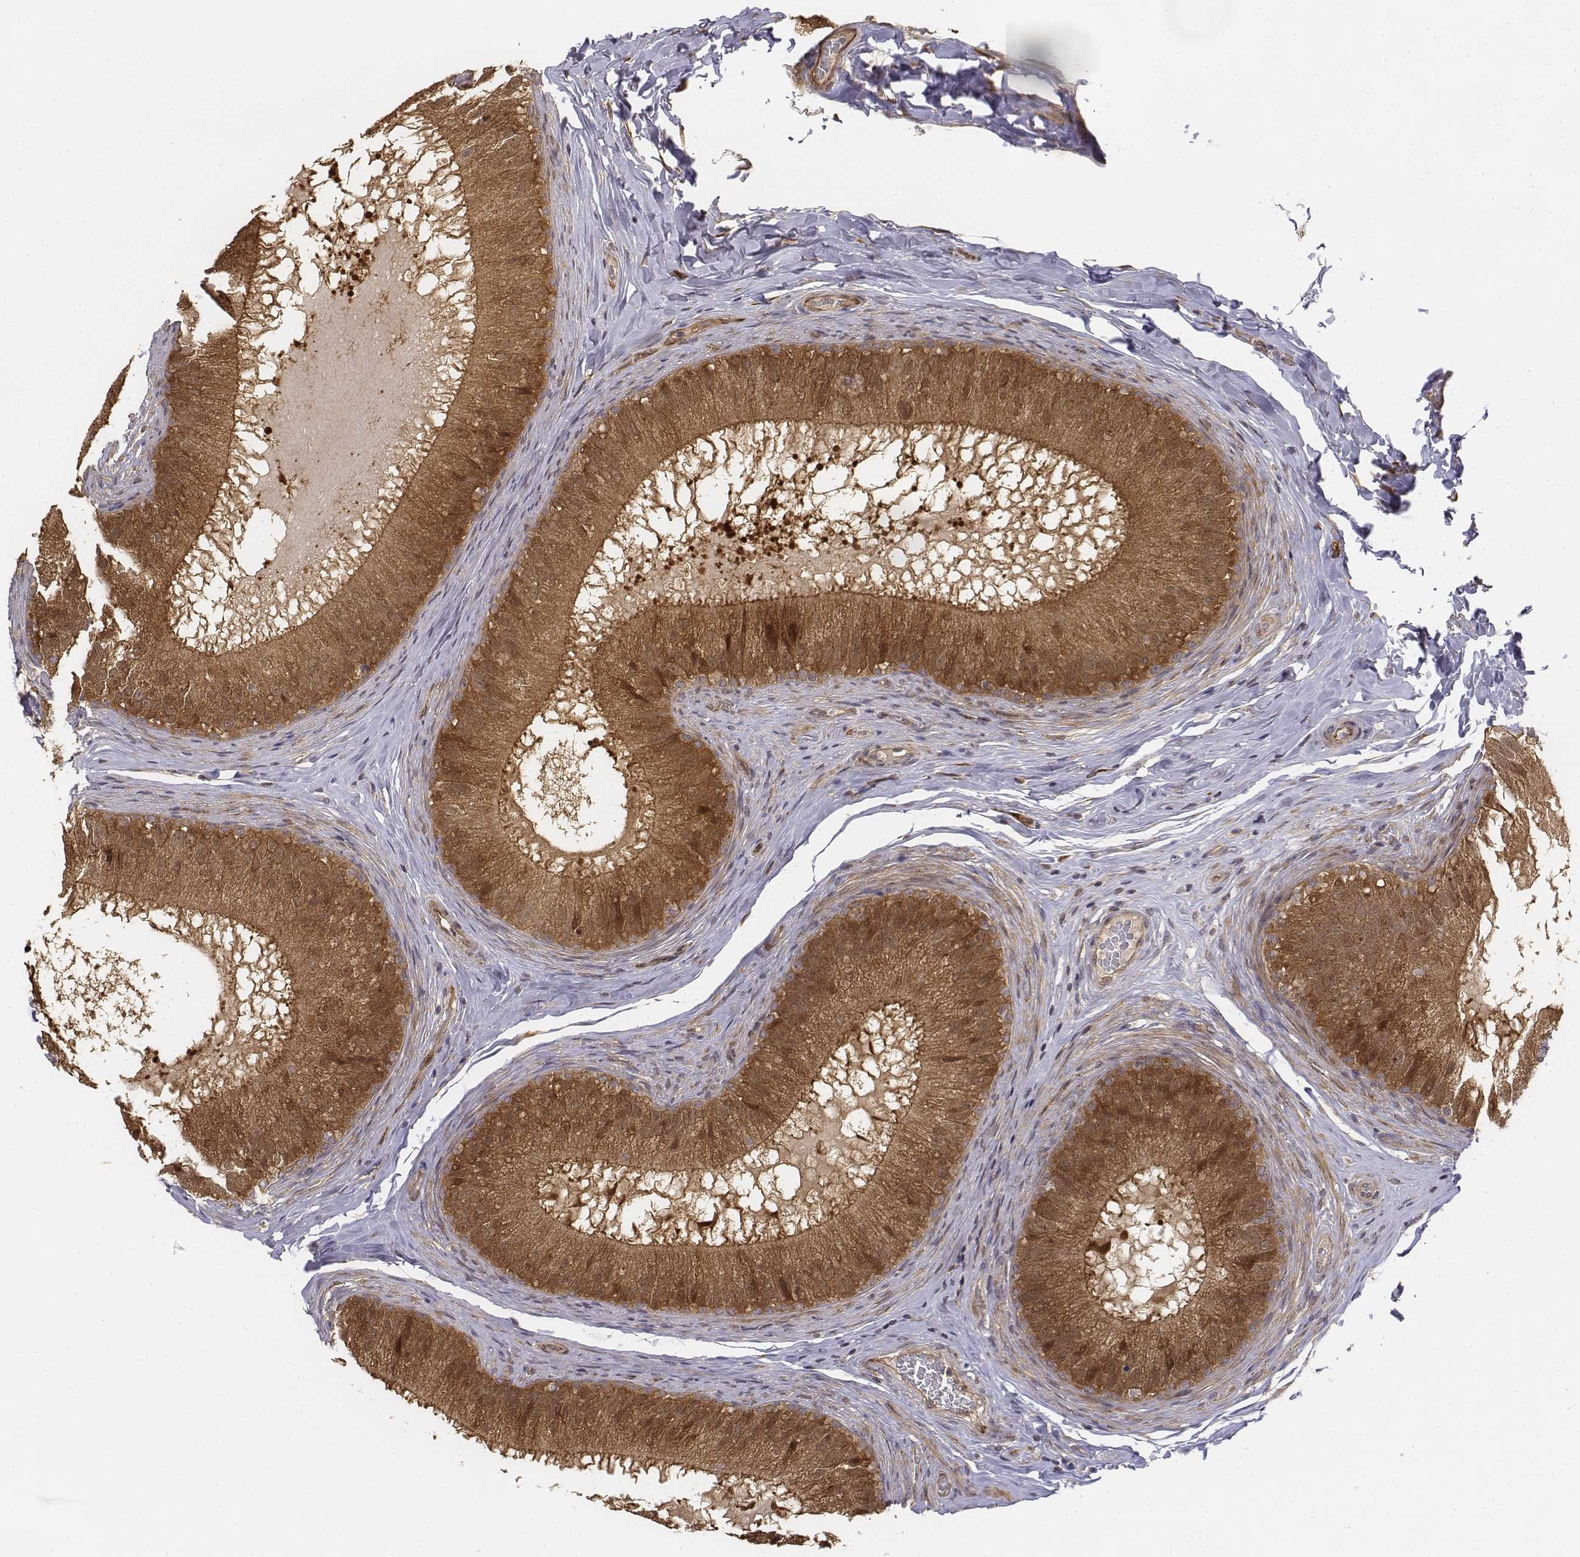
{"staining": {"intensity": "moderate", "quantity": ">75%", "location": "cytoplasmic/membranous"}, "tissue": "epididymis", "cell_type": "Glandular cells", "image_type": "normal", "snomed": [{"axis": "morphology", "description": "Normal tissue, NOS"}, {"axis": "topography", "description": "Epididymis"}], "caption": "Epididymis stained with DAB IHC shows medium levels of moderate cytoplasmic/membranous staining in about >75% of glandular cells.", "gene": "FBXO21", "patient": {"sex": "male", "age": 34}}